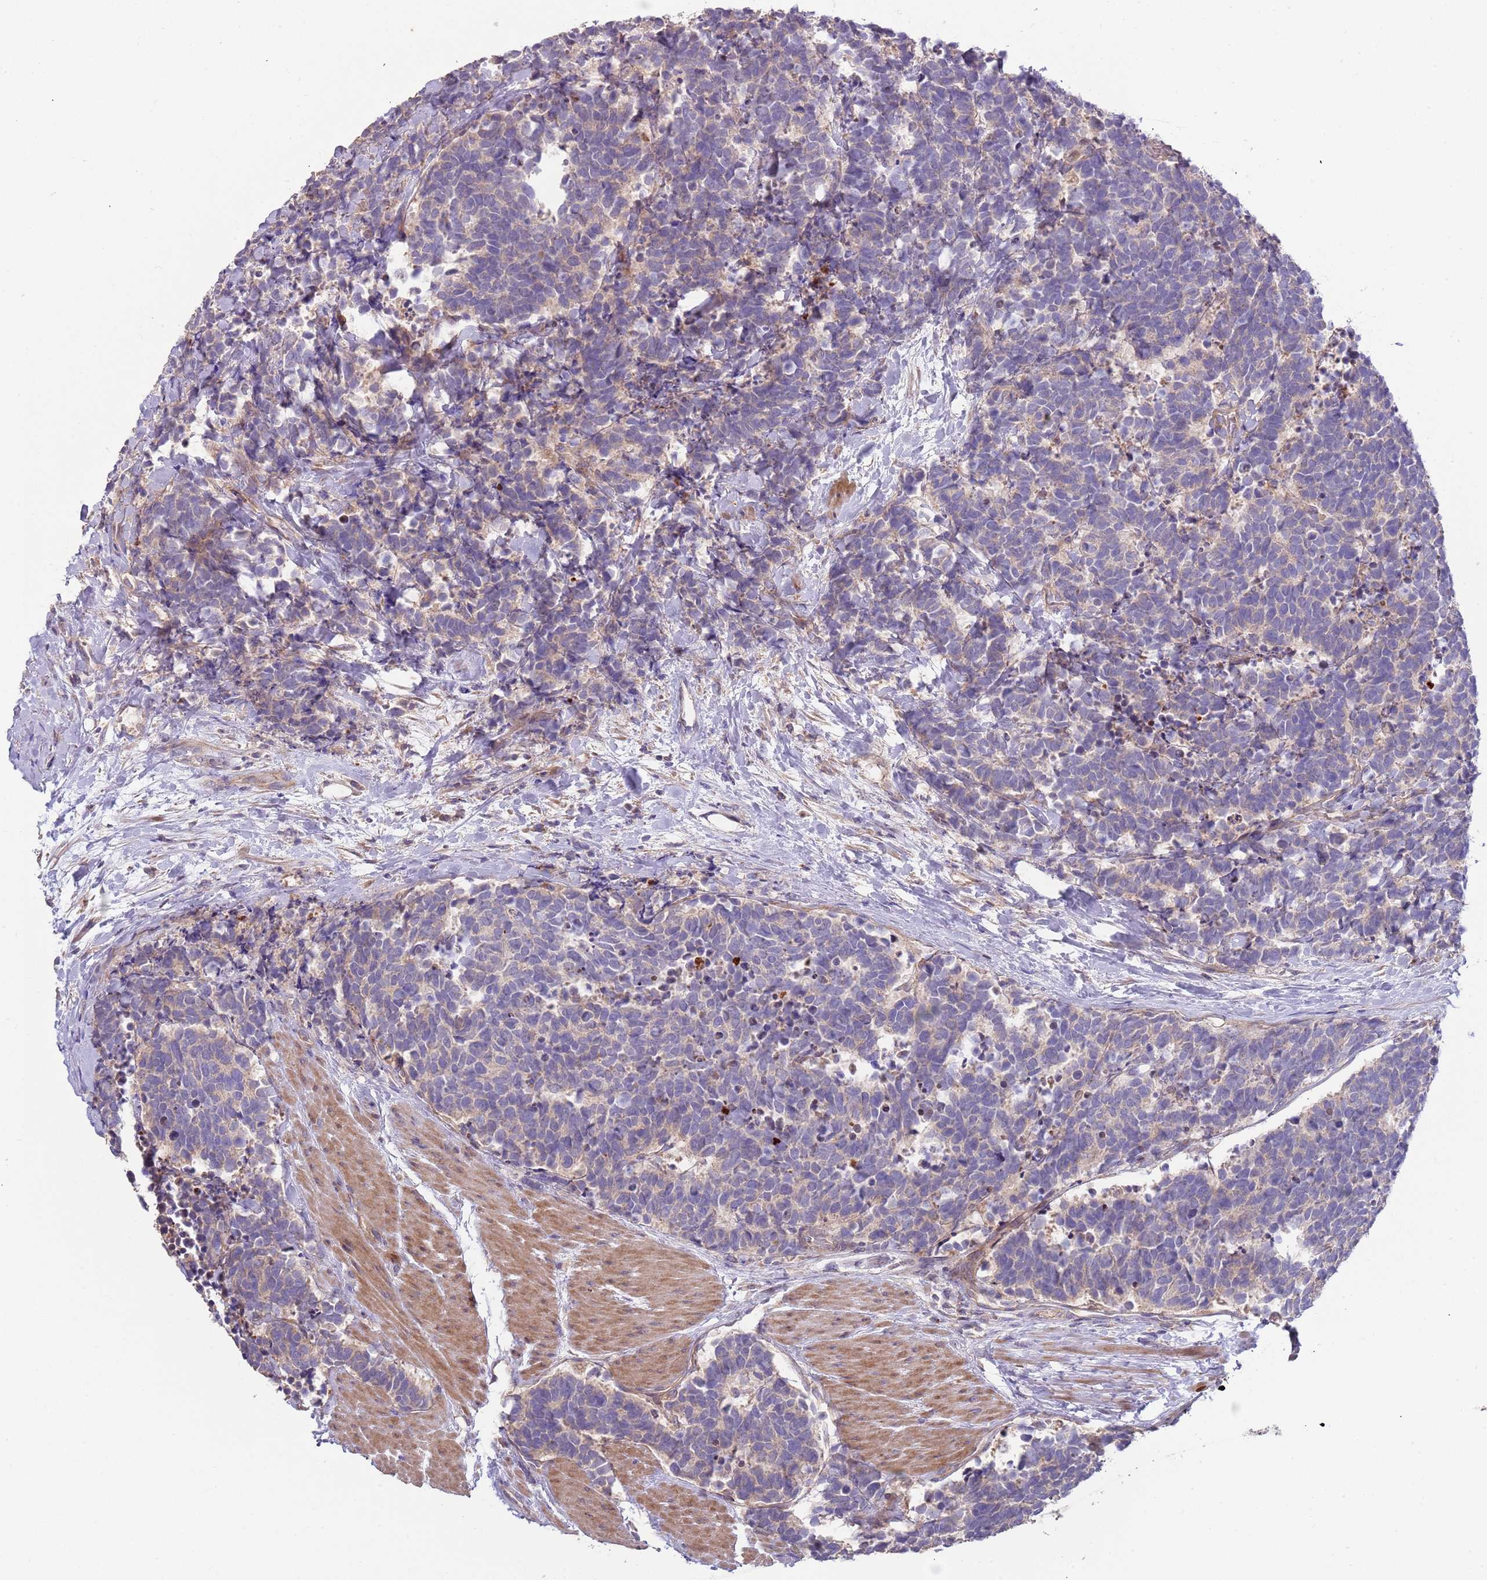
{"staining": {"intensity": "negative", "quantity": "none", "location": "none"}, "tissue": "carcinoid", "cell_type": "Tumor cells", "image_type": "cancer", "snomed": [{"axis": "morphology", "description": "Carcinoma, NOS"}, {"axis": "morphology", "description": "Carcinoid, malignant, NOS"}, {"axis": "topography", "description": "Prostate"}], "caption": "Tumor cells are negative for protein expression in human carcinoid. Brightfield microscopy of IHC stained with DAB (brown) and hematoxylin (blue), captured at high magnification.", "gene": "ABCC10", "patient": {"sex": "male", "age": 57}}